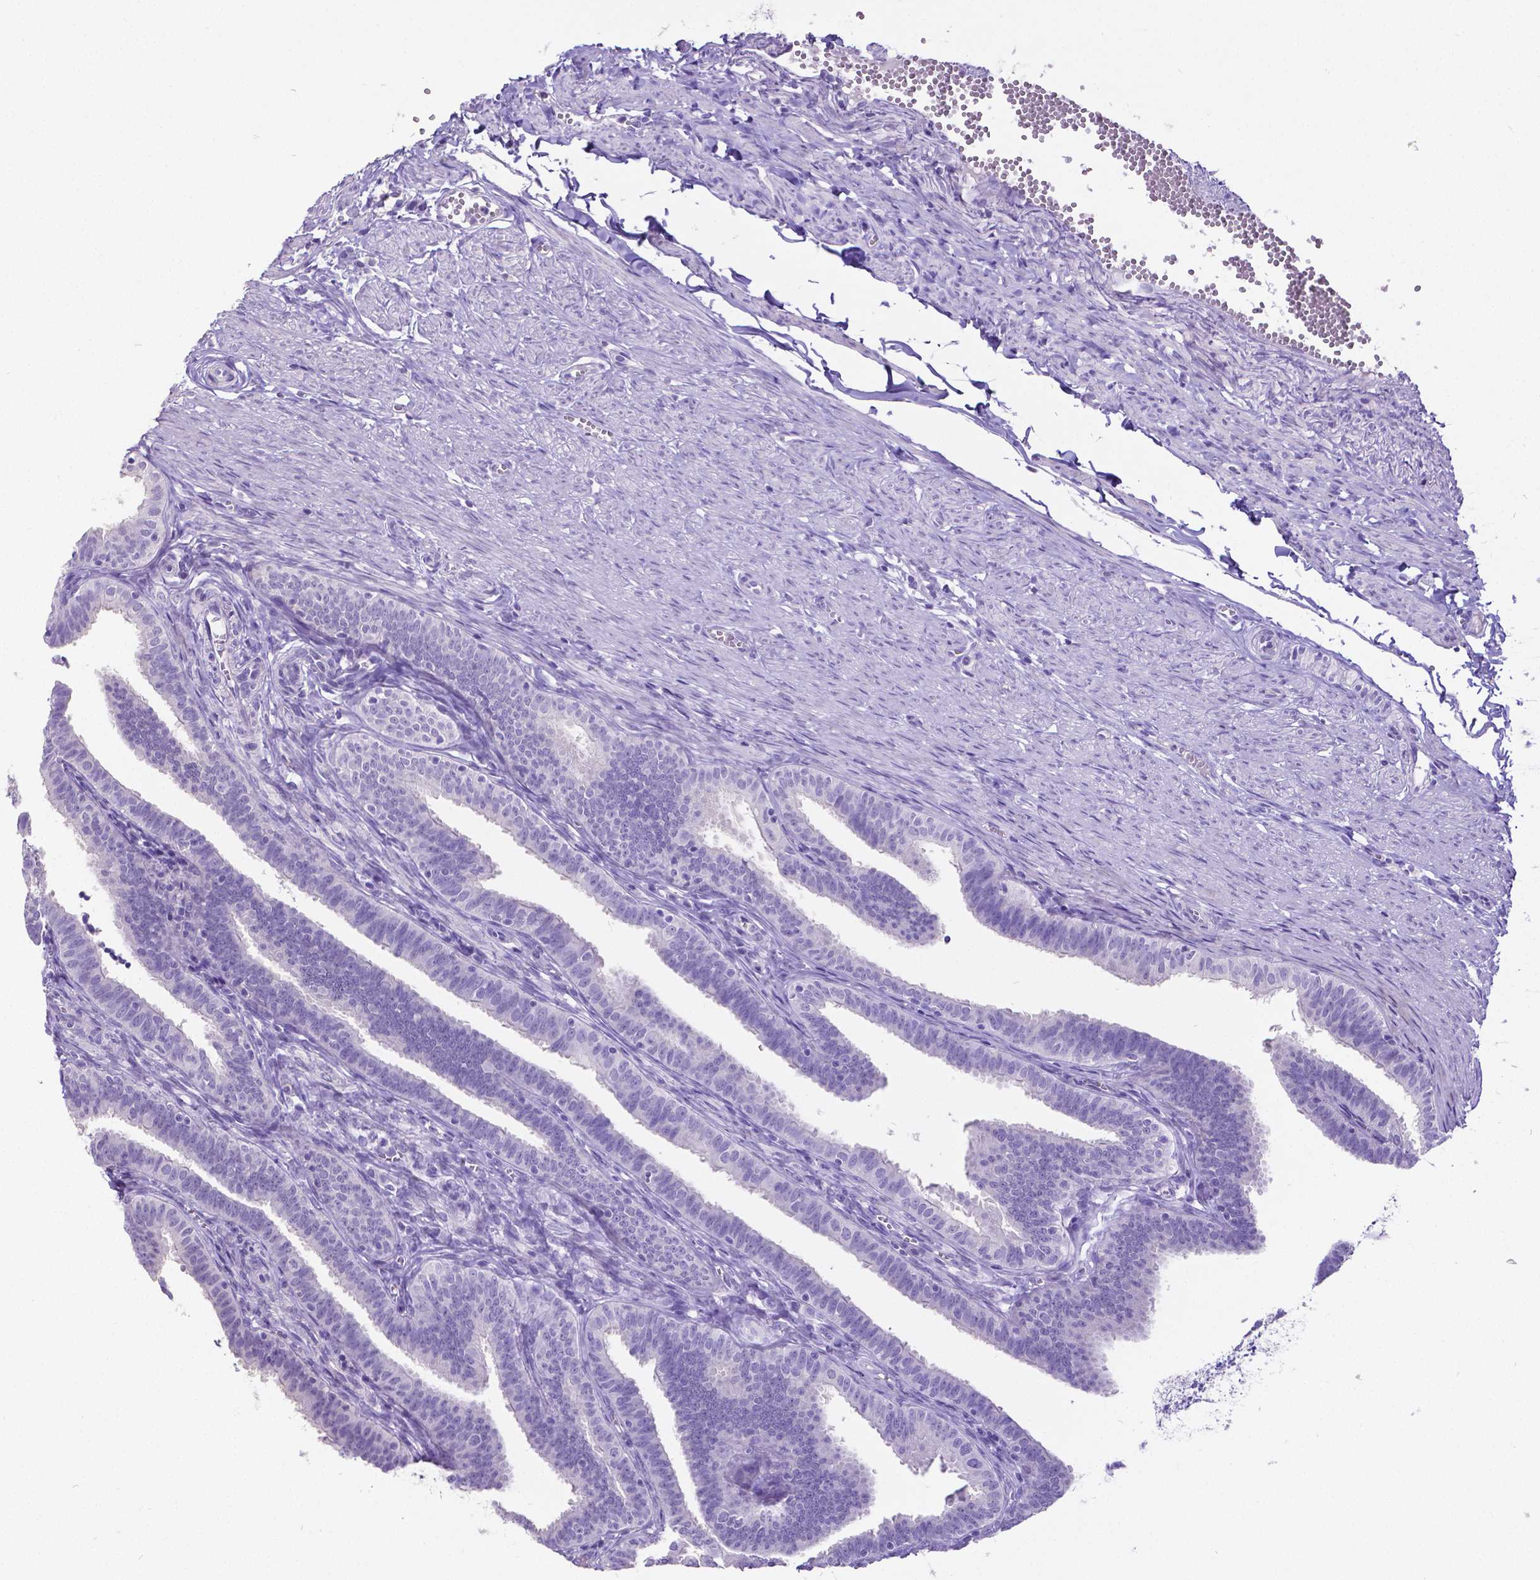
{"staining": {"intensity": "negative", "quantity": "none", "location": "none"}, "tissue": "fallopian tube", "cell_type": "Glandular cells", "image_type": "normal", "snomed": [{"axis": "morphology", "description": "Normal tissue, NOS"}, {"axis": "topography", "description": "Fallopian tube"}], "caption": "DAB (3,3'-diaminobenzidine) immunohistochemical staining of benign fallopian tube exhibits no significant expression in glandular cells.", "gene": "SATB2", "patient": {"sex": "female", "age": 25}}